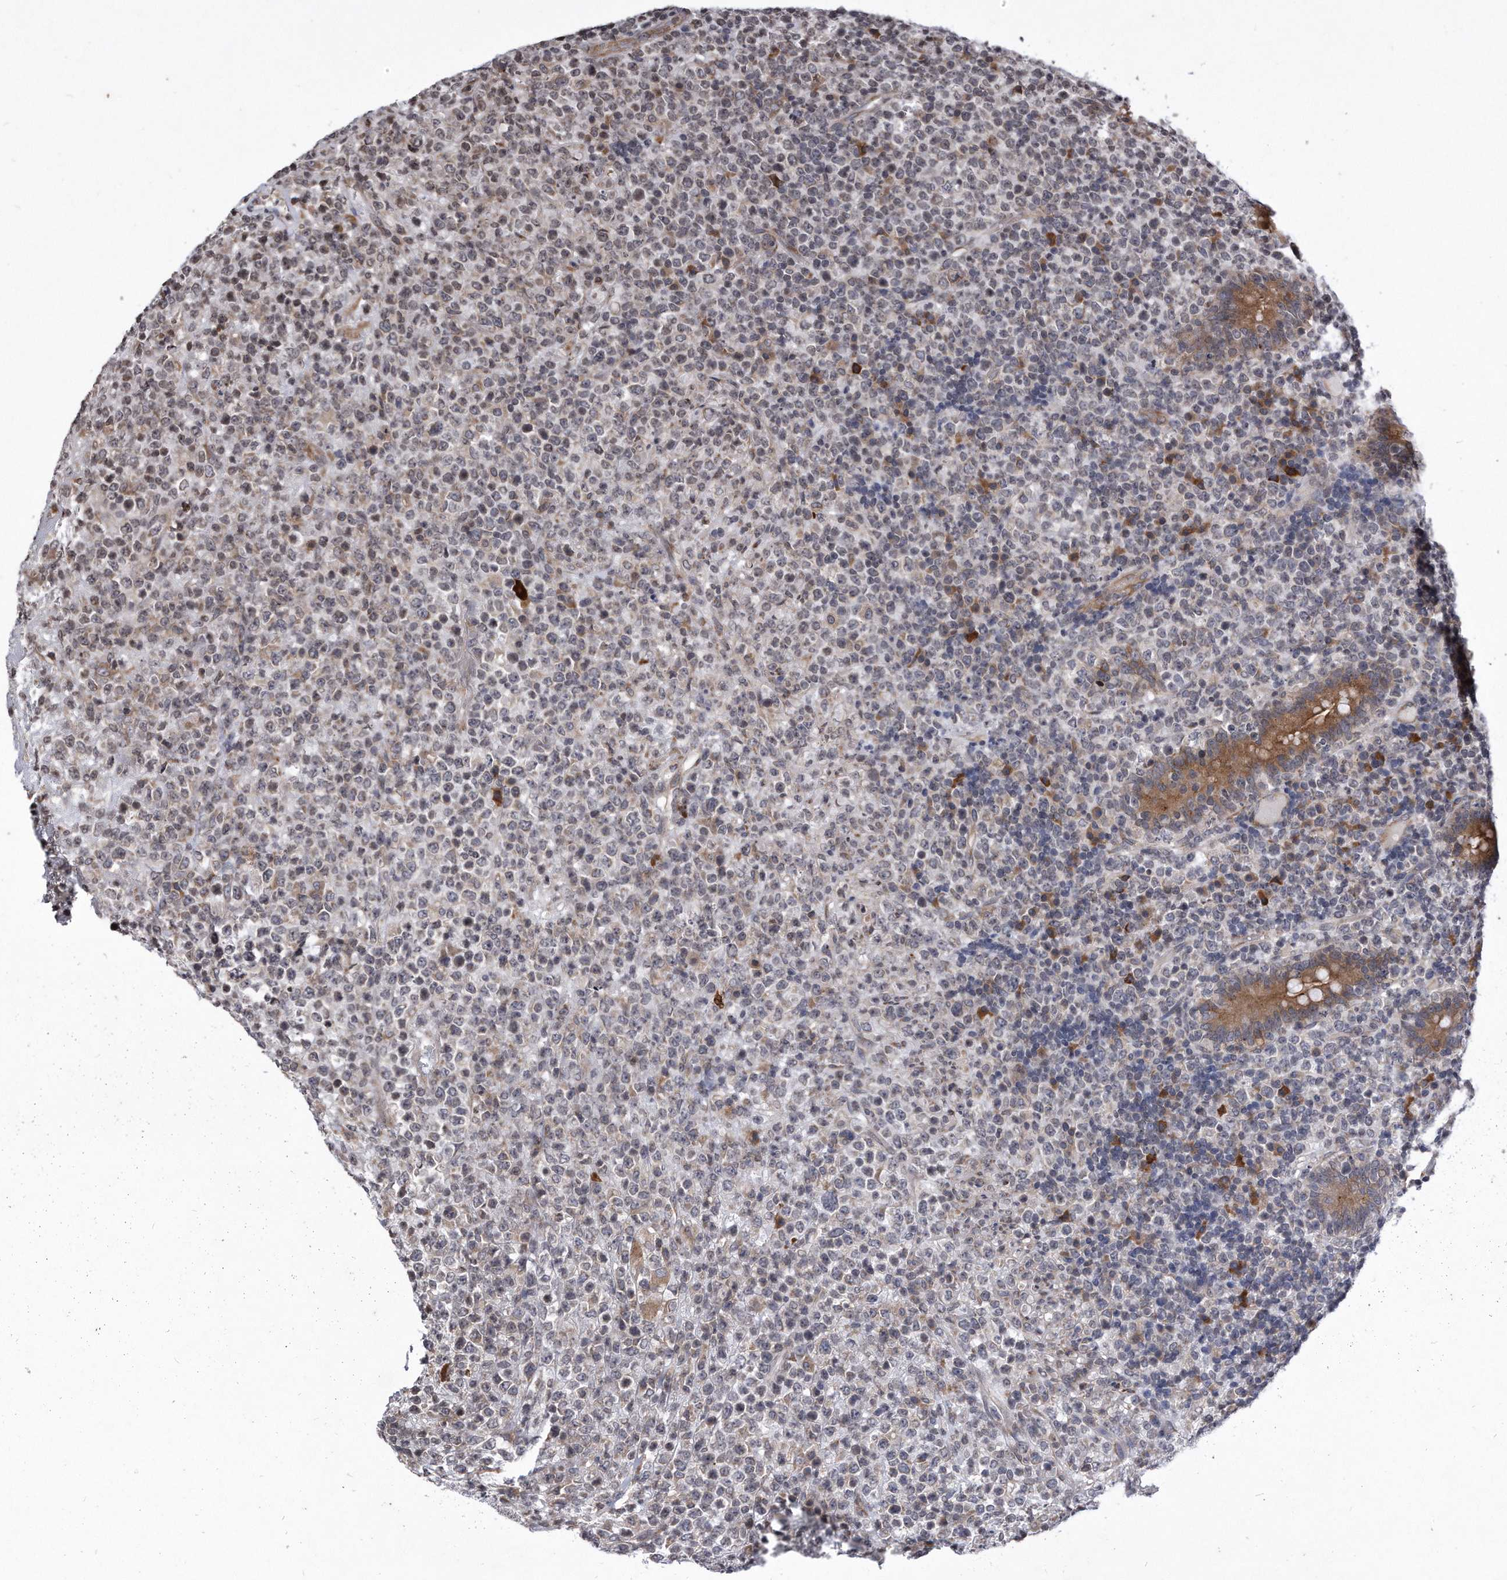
{"staining": {"intensity": "negative", "quantity": "none", "location": "none"}, "tissue": "lymphoma", "cell_type": "Tumor cells", "image_type": "cancer", "snomed": [{"axis": "morphology", "description": "Malignant lymphoma, non-Hodgkin's type, High grade"}, {"axis": "topography", "description": "Colon"}], "caption": "A high-resolution image shows IHC staining of lymphoma, which reveals no significant positivity in tumor cells.", "gene": "DAB1", "patient": {"sex": "female", "age": 53}}